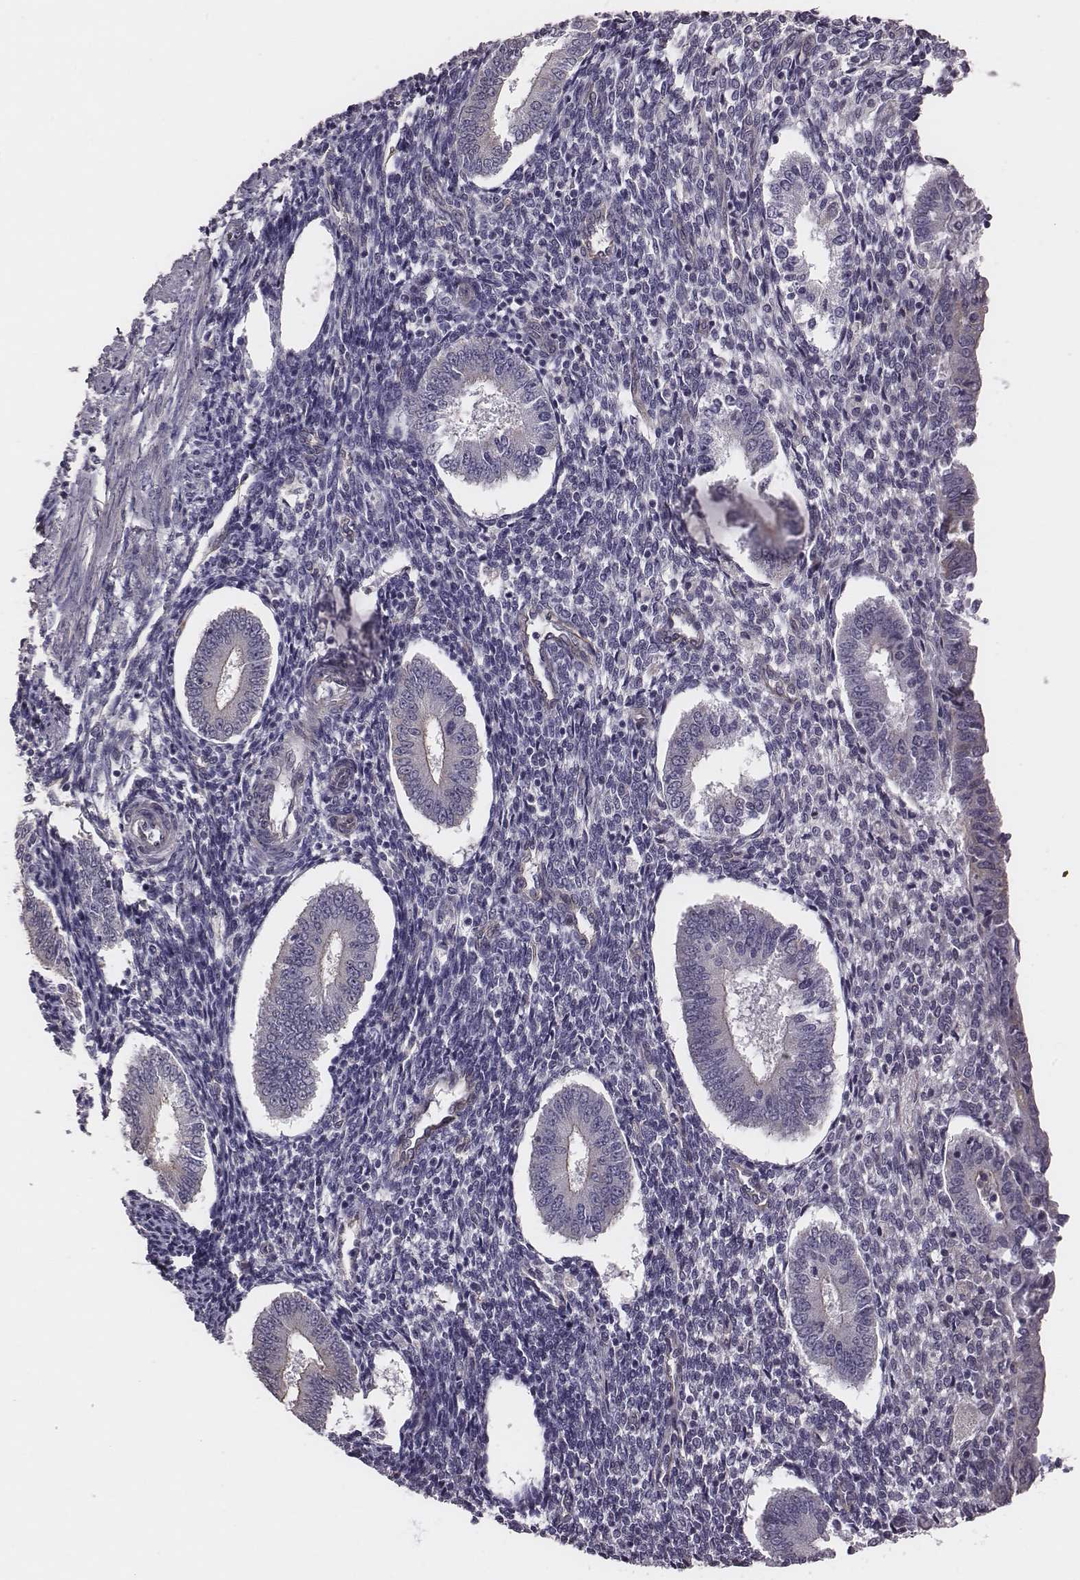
{"staining": {"intensity": "negative", "quantity": "none", "location": "none"}, "tissue": "endometrium", "cell_type": "Cells in endometrial stroma", "image_type": "normal", "snomed": [{"axis": "morphology", "description": "Normal tissue, NOS"}, {"axis": "topography", "description": "Endometrium"}], "caption": "Unremarkable endometrium was stained to show a protein in brown. There is no significant staining in cells in endometrial stroma.", "gene": "SCARF1", "patient": {"sex": "female", "age": 40}}